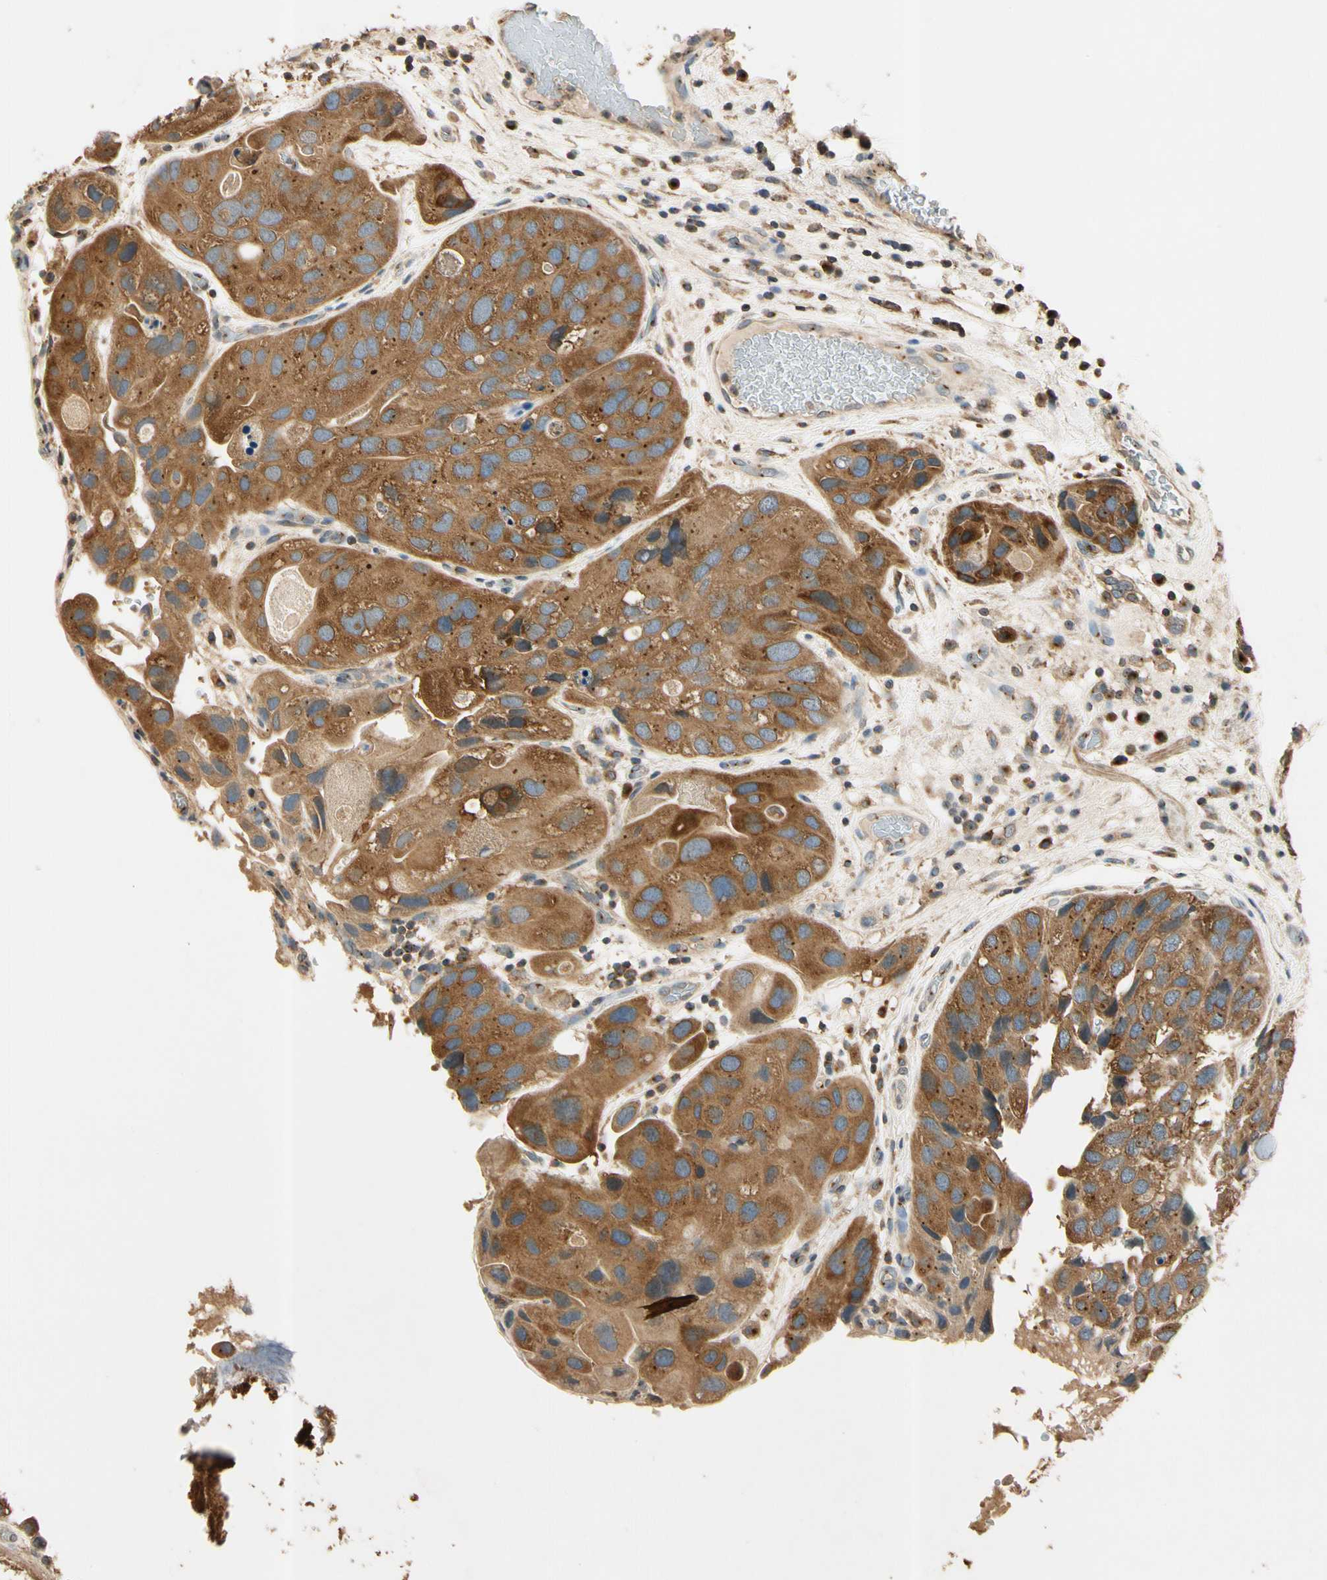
{"staining": {"intensity": "strong", "quantity": ">75%", "location": "cytoplasmic/membranous"}, "tissue": "urothelial cancer", "cell_type": "Tumor cells", "image_type": "cancer", "snomed": [{"axis": "morphology", "description": "Urothelial carcinoma, High grade"}, {"axis": "topography", "description": "Urinary bladder"}], "caption": "DAB immunohistochemical staining of human high-grade urothelial carcinoma displays strong cytoplasmic/membranous protein staining in approximately >75% of tumor cells. The staining was performed using DAB to visualize the protein expression in brown, while the nuclei were stained in blue with hematoxylin (Magnification: 20x).", "gene": "AKAP9", "patient": {"sex": "female", "age": 64}}